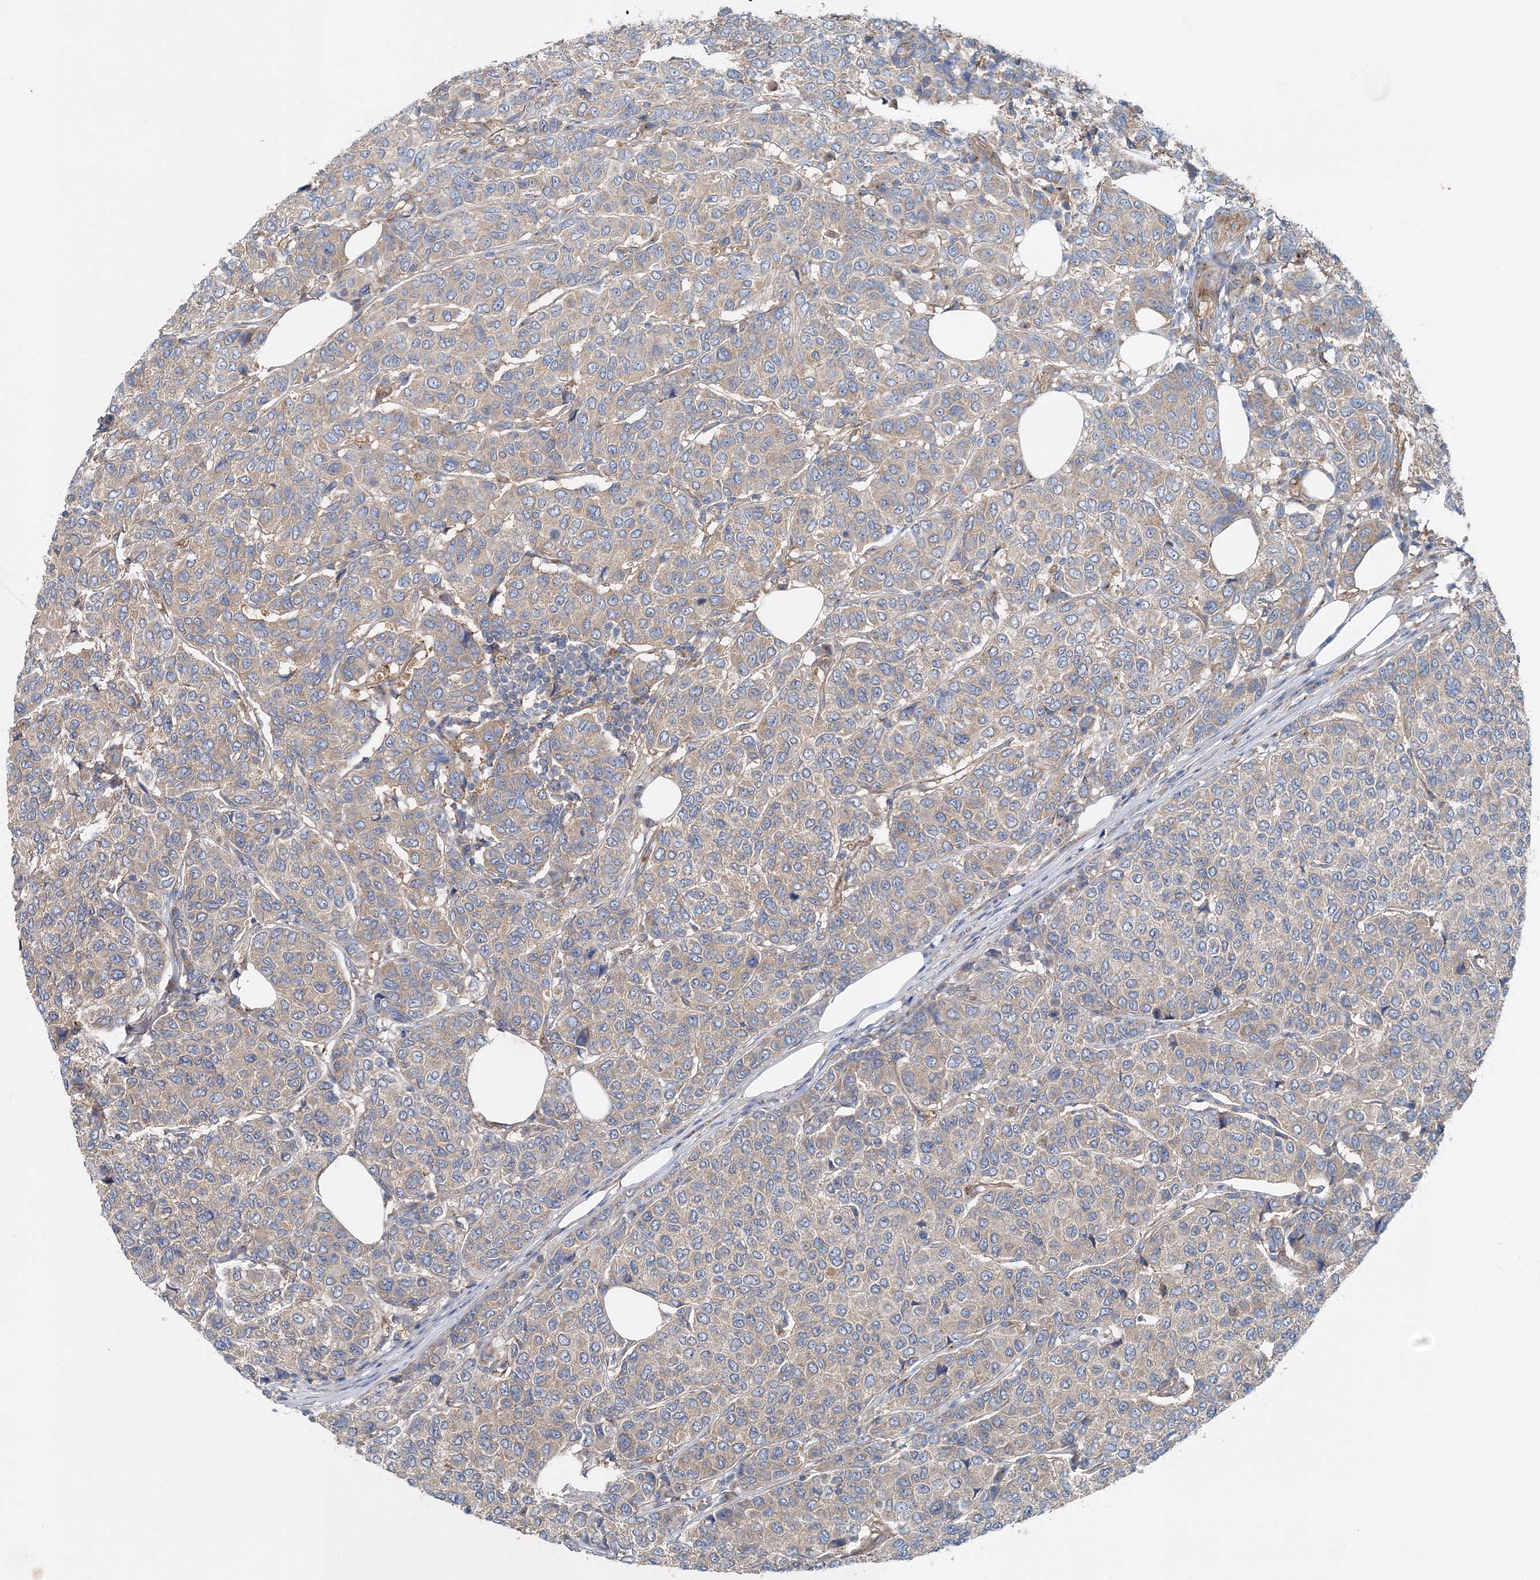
{"staining": {"intensity": "weak", "quantity": ">75%", "location": "cytoplasmic/membranous"}, "tissue": "breast cancer", "cell_type": "Tumor cells", "image_type": "cancer", "snomed": [{"axis": "morphology", "description": "Duct carcinoma"}, {"axis": "topography", "description": "Breast"}], "caption": "Immunohistochemistry (IHC) (DAB) staining of human breast cancer (intraductal carcinoma) displays weak cytoplasmic/membranous protein staining in approximately >75% of tumor cells.", "gene": "MPHOSPH9", "patient": {"sex": "female", "age": 55}}